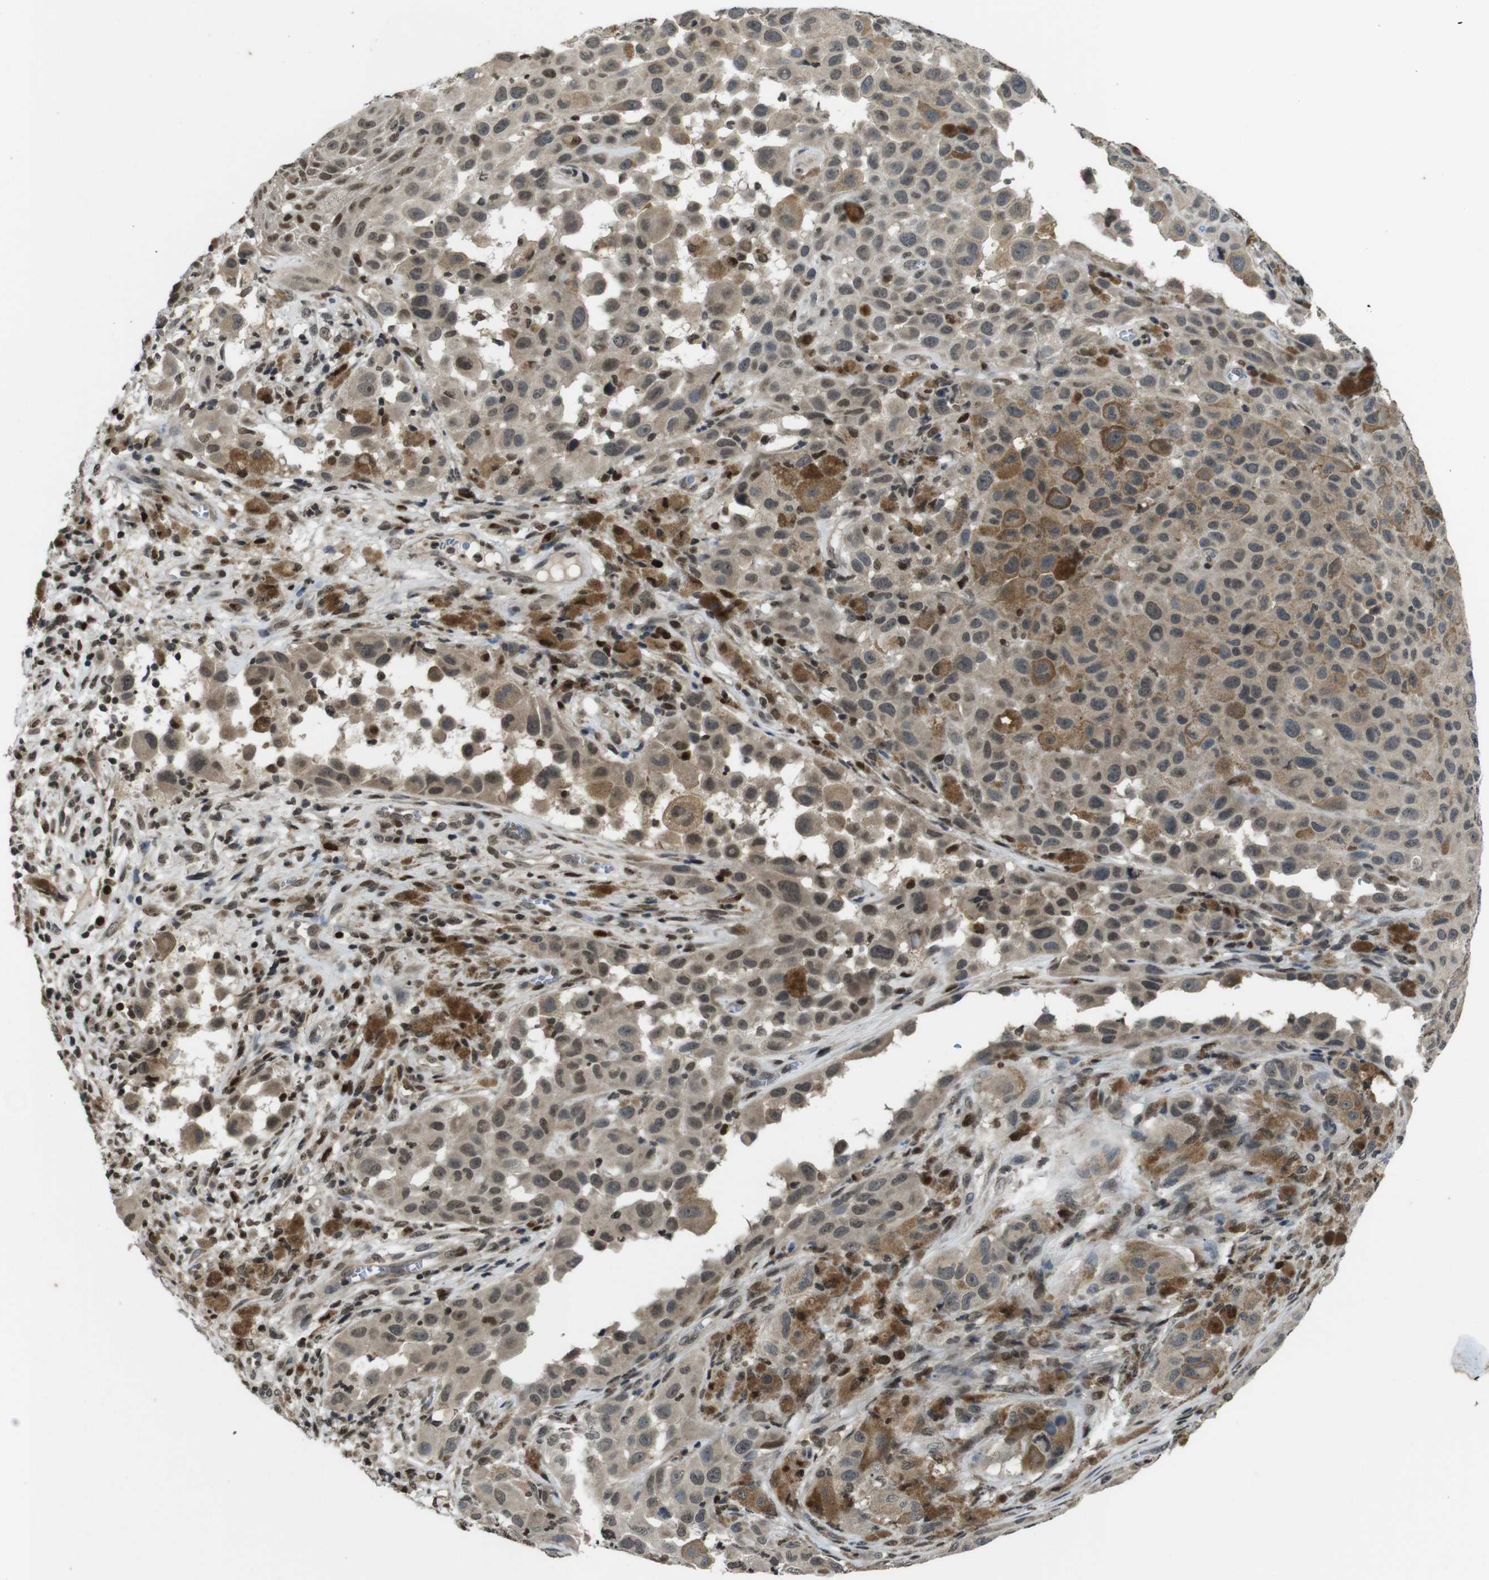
{"staining": {"intensity": "weak", "quantity": "<25%", "location": "nuclear"}, "tissue": "melanoma", "cell_type": "Tumor cells", "image_type": "cancer", "snomed": [{"axis": "morphology", "description": "Malignant melanoma, NOS"}, {"axis": "topography", "description": "Skin"}], "caption": "Immunohistochemical staining of human malignant melanoma displays no significant expression in tumor cells.", "gene": "MAF", "patient": {"sex": "male", "age": 96}}